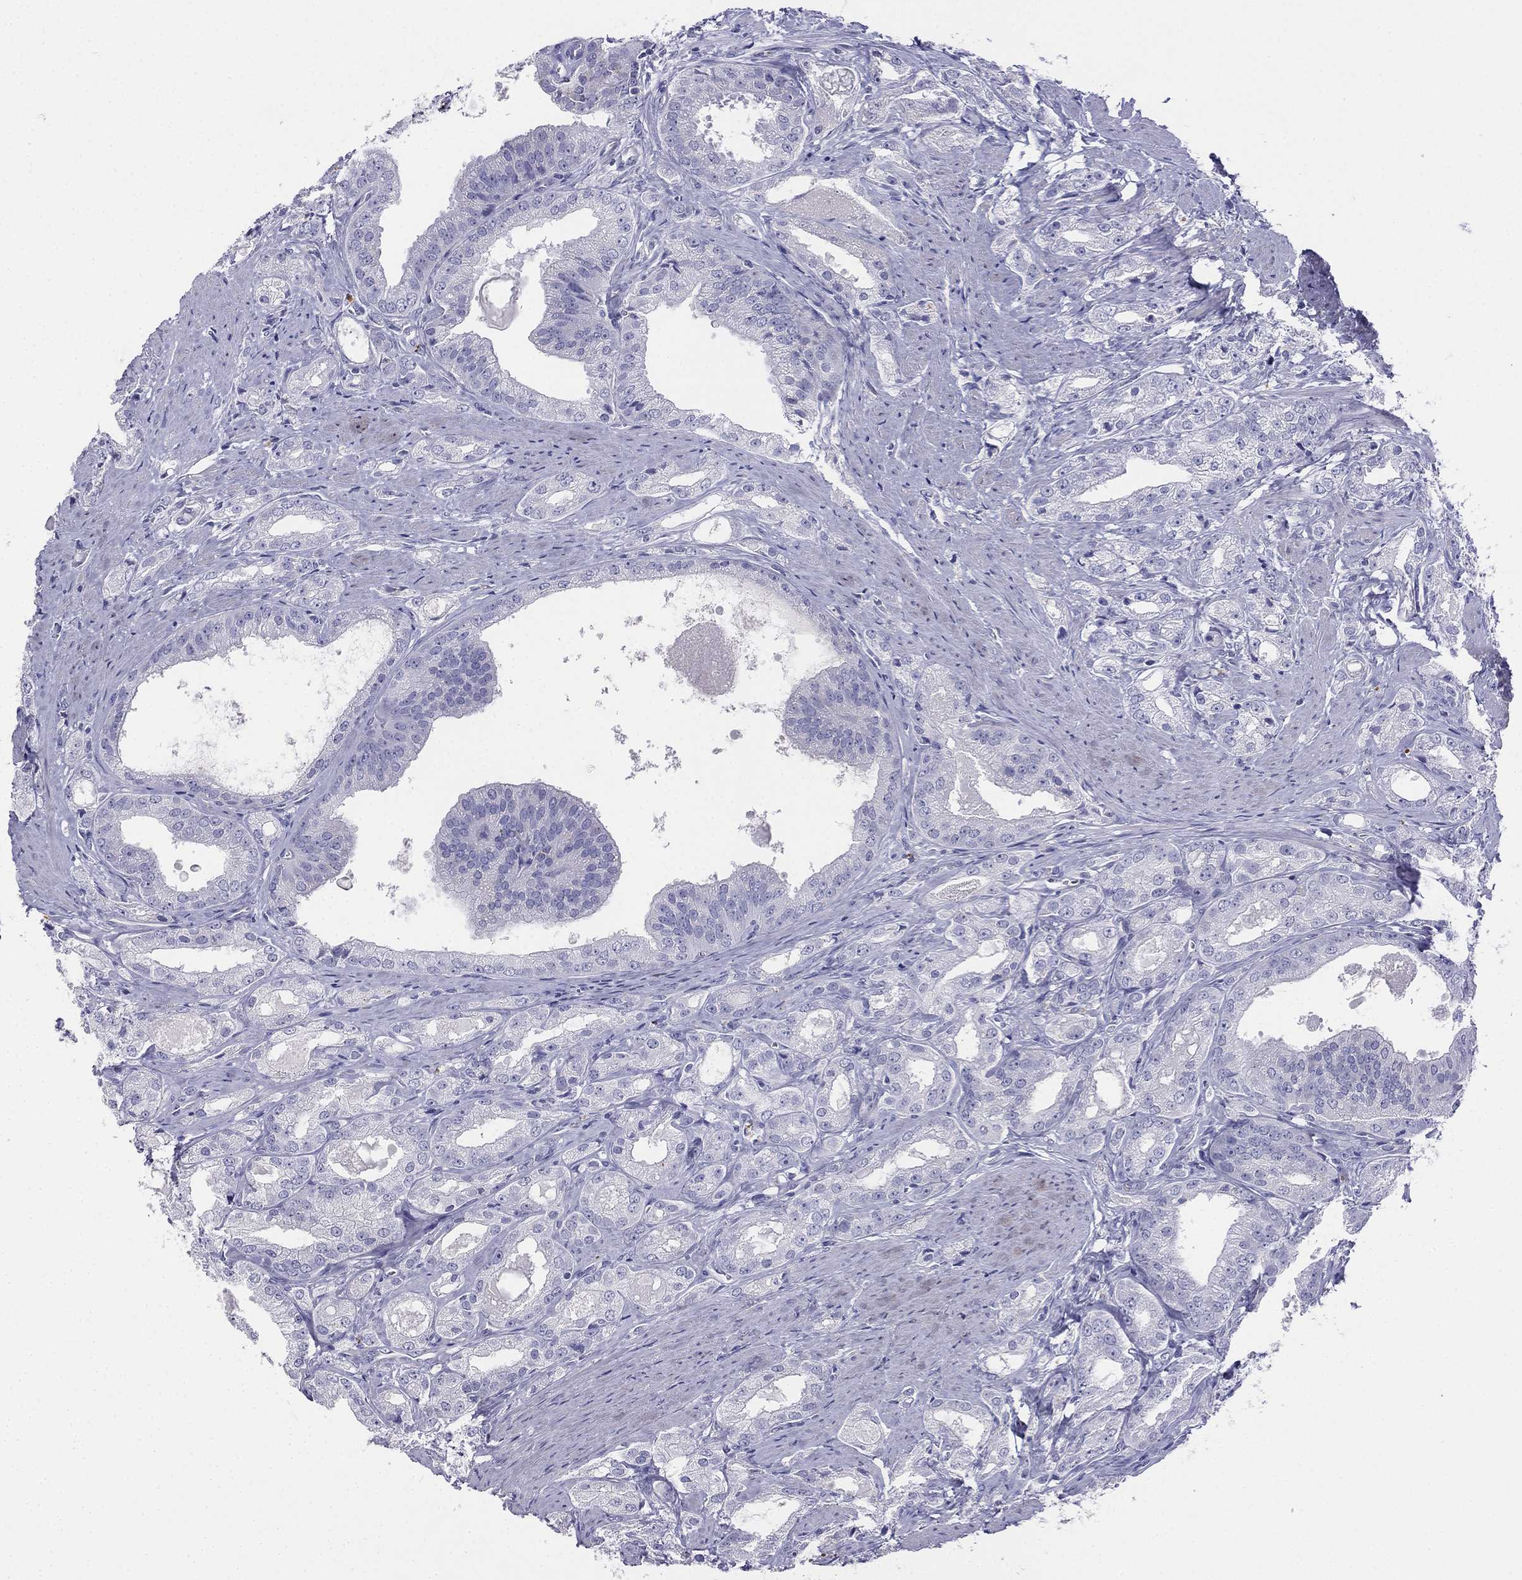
{"staining": {"intensity": "negative", "quantity": "none", "location": "none"}, "tissue": "prostate cancer", "cell_type": "Tumor cells", "image_type": "cancer", "snomed": [{"axis": "morphology", "description": "Adenocarcinoma, NOS"}, {"axis": "morphology", "description": "Adenocarcinoma, High grade"}, {"axis": "topography", "description": "Prostate"}], "caption": "A high-resolution photomicrograph shows immunohistochemistry staining of prostate cancer, which displays no significant staining in tumor cells. The staining is performed using DAB brown chromogen with nuclei counter-stained in using hematoxylin.", "gene": "ALOXE3", "patient": {"sex": "male", "age": 70}}